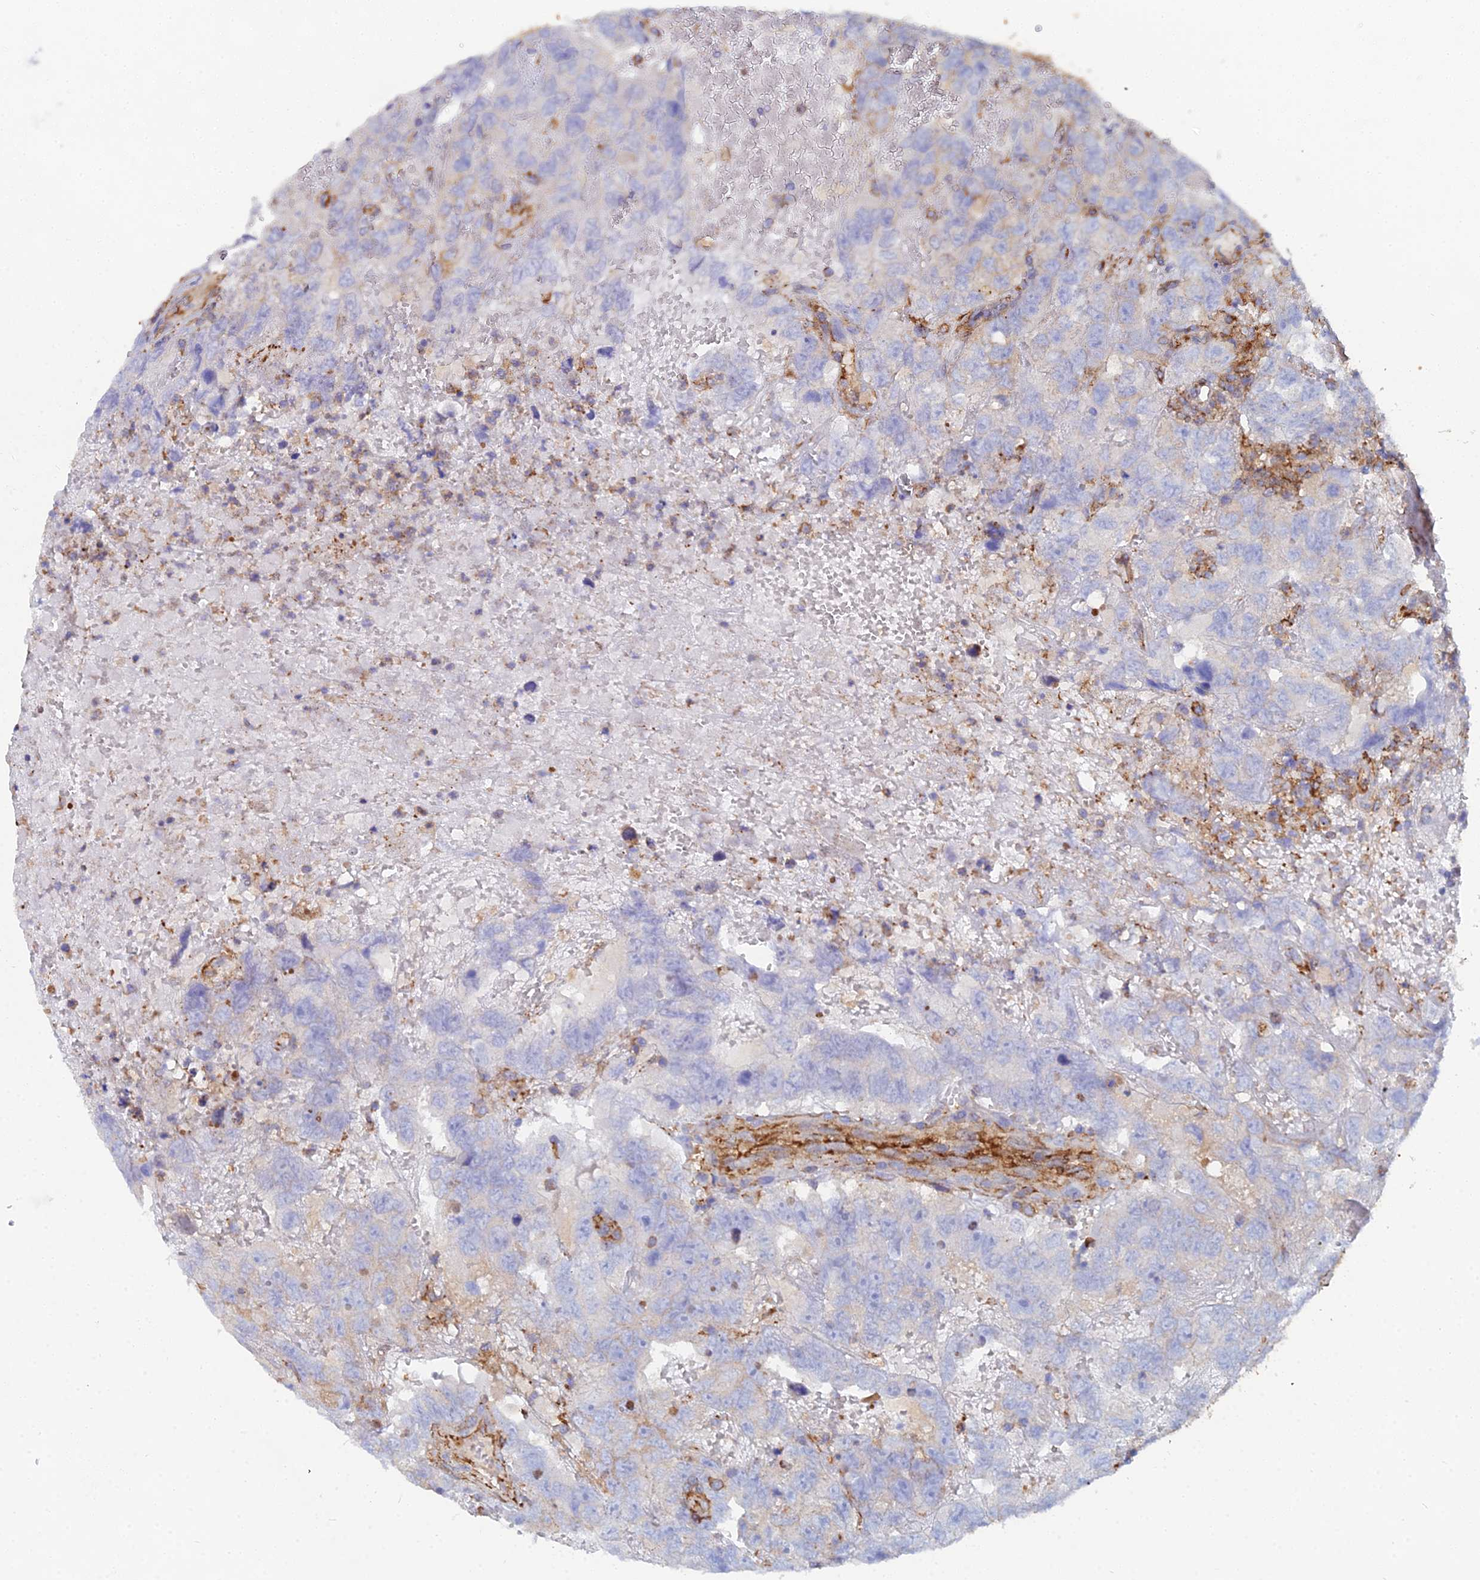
{"staining": {"intensity": "moderate", "quantity": "<25%", "location": "cytoplasmic/membranous"}, "tissue": "testis cancer", "cell_type": "Tumor cells", "image_type": "cancer", "snomed": [{"axis": "morphology", "description": "Carcinoma, Embryonal, NOS"}, {"axis": "topography", "description": "Testis"}], "caption": "Testis cancer stained for a protein demonstrates moderate cytoplasmic/membranous positivity in tumor cells.", "gene": "GPR42", "patient": {"sex": "male", "age": 45}}